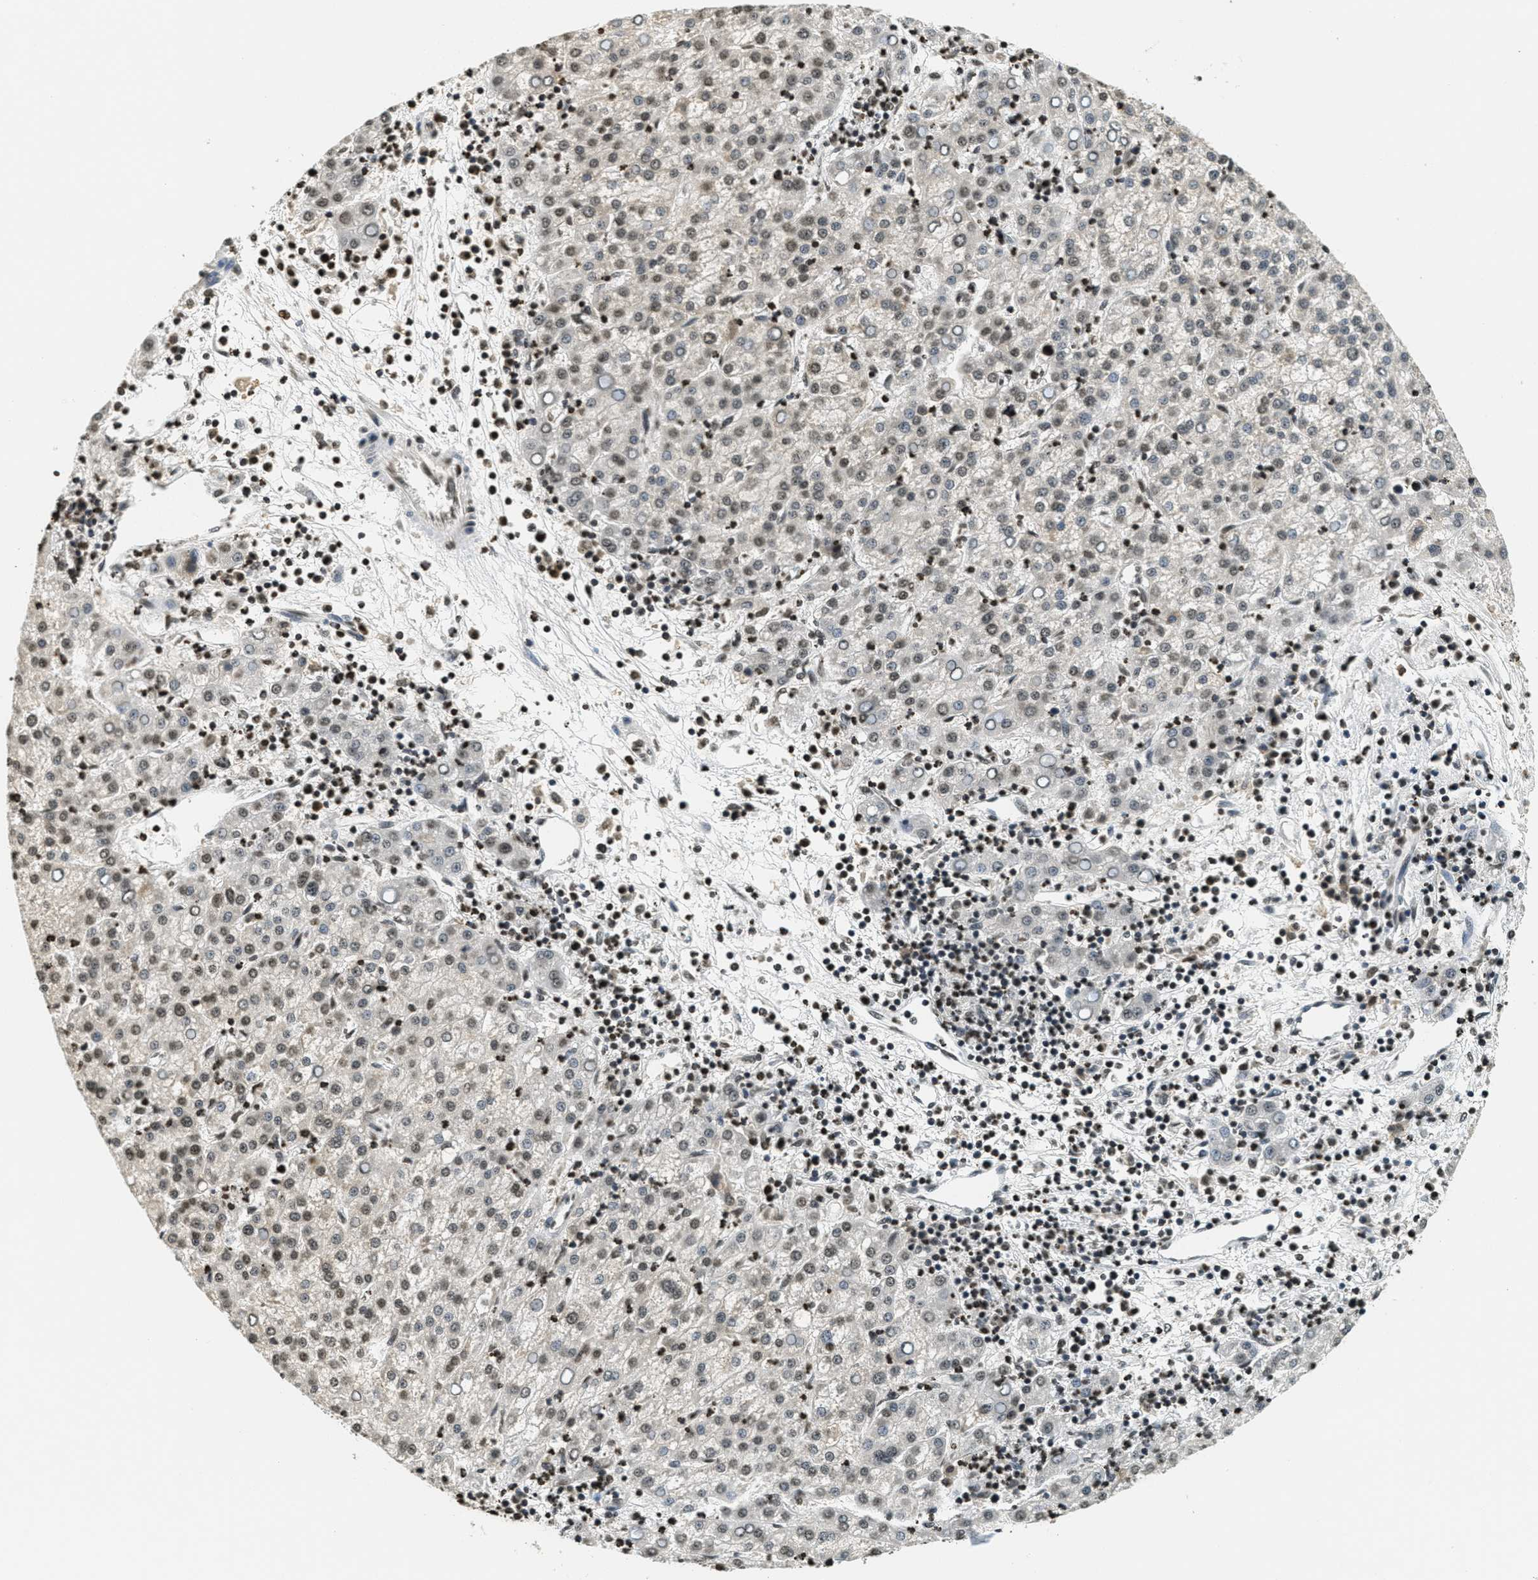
{"staining": {"intensity": "moderate", "quantity": "25%-75%", "location": "nuclear"}, "tissue": "liver cancer", "cell_type": "Tumor cells", "image_type": "cancer", "snomed": [{"axis": "morphology", "description": "Carcinoma, Hepatocellular, NOS"}, {"axis": "topography", "description": "Liver"}], "caption": "DAB (3,3'-diaminobenzidine) immunohistochemical staining of hepatocellular carcinoma (liver) shows moderate nuclear protein positivity in about 25%-75% of tumor cells.", "gene": "LDB2", "patient": {"sex": "female", "age": 58}}